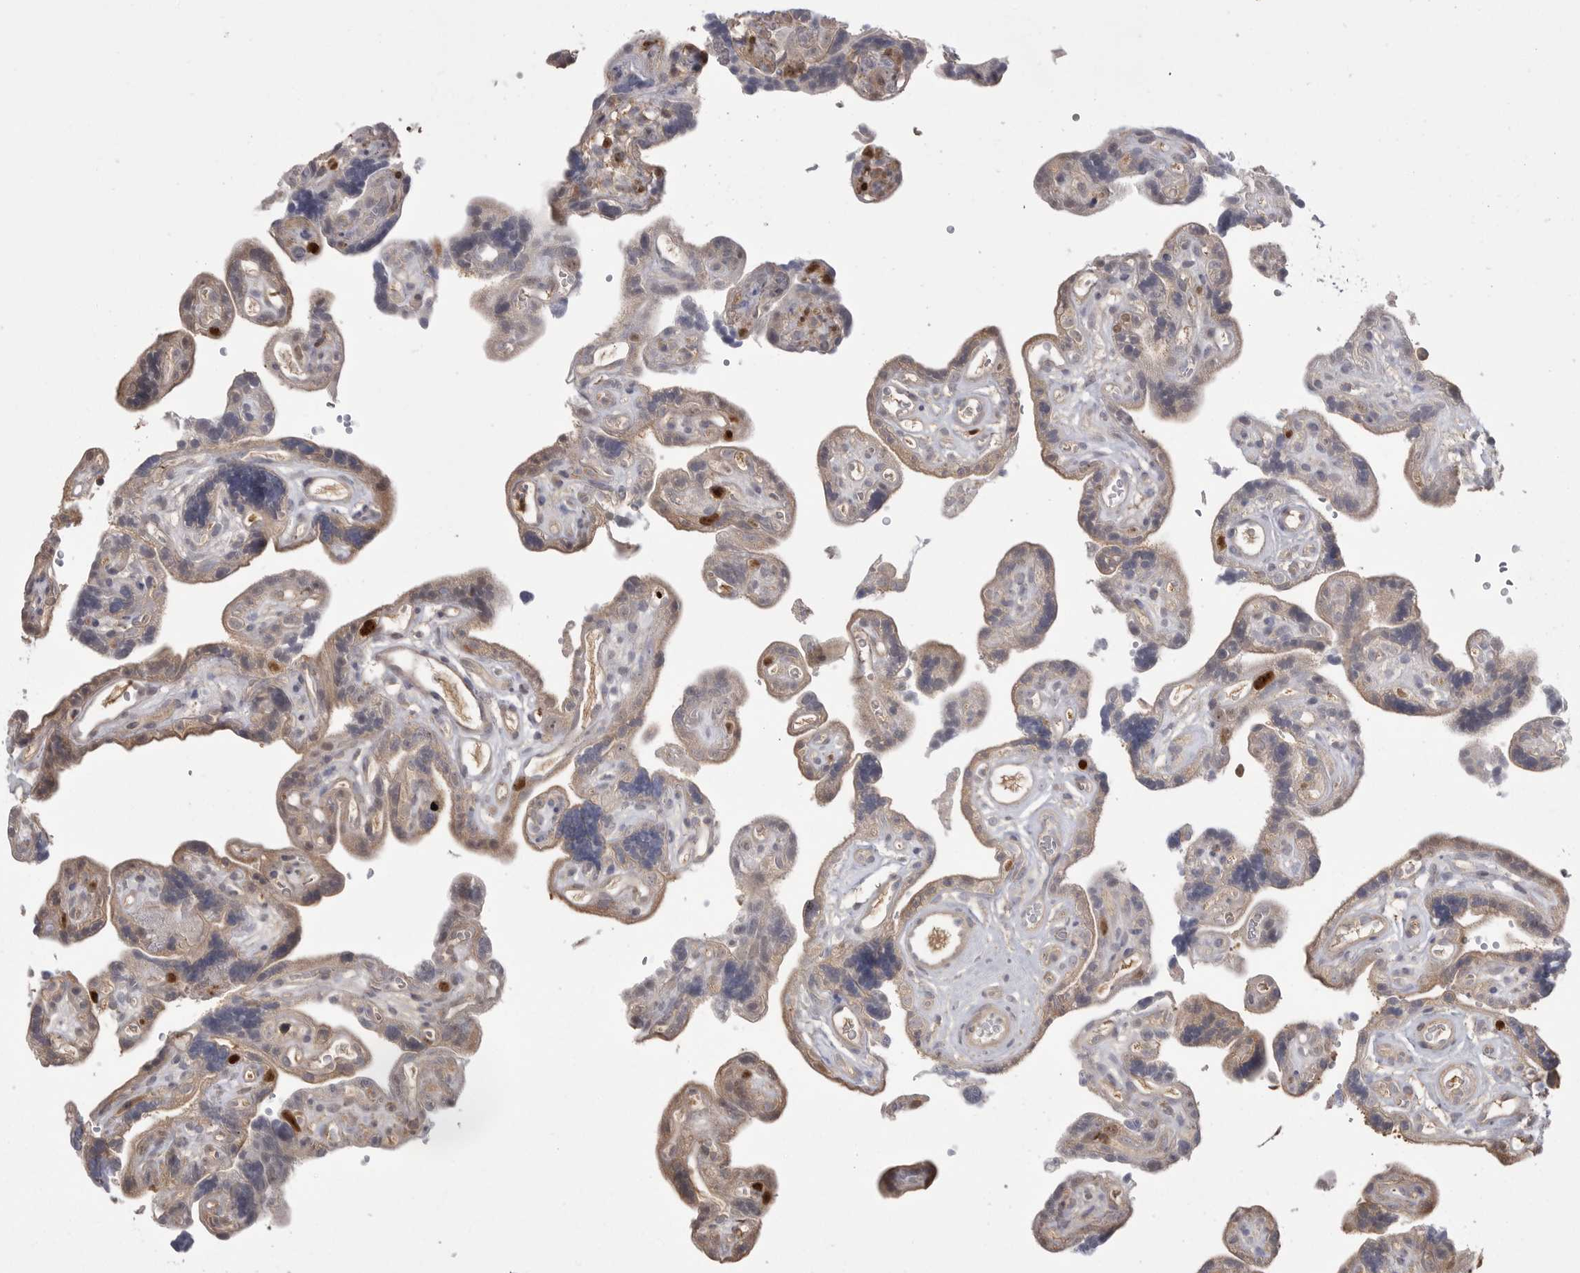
{"staining": {"intensity": "strong", "quantity": "<25%", "location": "cytoplasmic/membranous,nuclear"}, "tissue": "placenta", "cell_type": "Decidual cells", "image_type": "normal", "snomed": [{"axis": "morphology", "description": "Normal tissue, NOS"}, {"axis": "topography", "description": "Placenta"}], "caption": "IHC photomicrograph of unremarkable placenta: placenta stained using immunohistochemistry (IHC) displays medium levels of strong protein expression localized specifically in the cytoplasmic/membranous,nuclear of decidual cells, appearing as a cytoplasmic/membranous,nuclear brown color.", "gene": "TOP2A", "patient": {"sex": "female", "age": 30}}